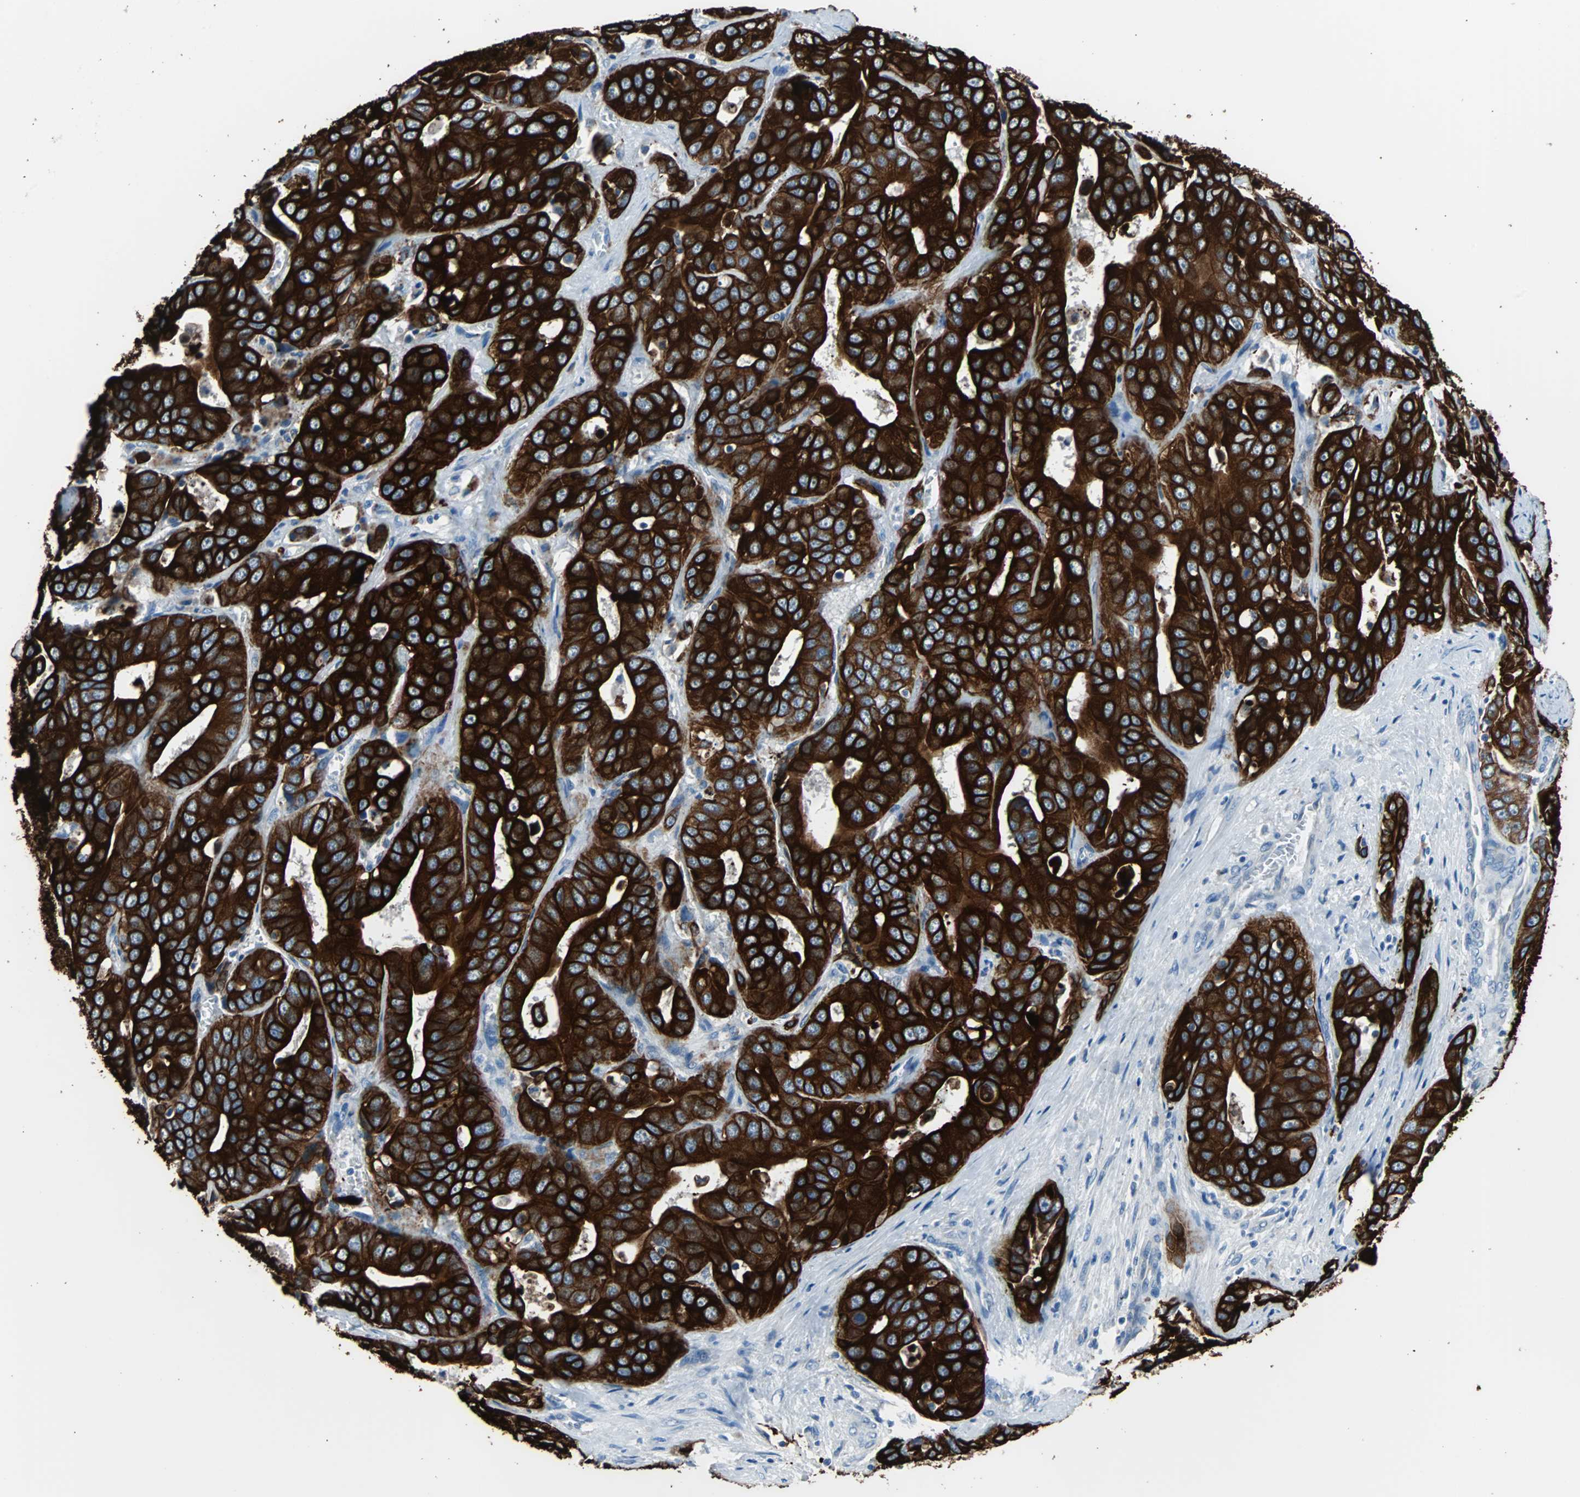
{"staining": {"intensity": "strong", "quantity": ">75%", "location": "cytoplasmic/membranous"}, "tissue": "liver cancer", "cell_type": "Tumor cells", "image_type": "cancer", "snomed": [{"axis": "morphology", "description": "Cholangiocarcinoma"}, {"axis": "topography", "description": "Liver"}], "caption": "The histopathology image demonstrates immunohistochemical staining of liver cancer. There is strong cytoplasmic/membranous positivity is identified in approximately >75% of tumor cells.", "gene": "KRT7", "patient": {"sex": "female", "age": 52}}